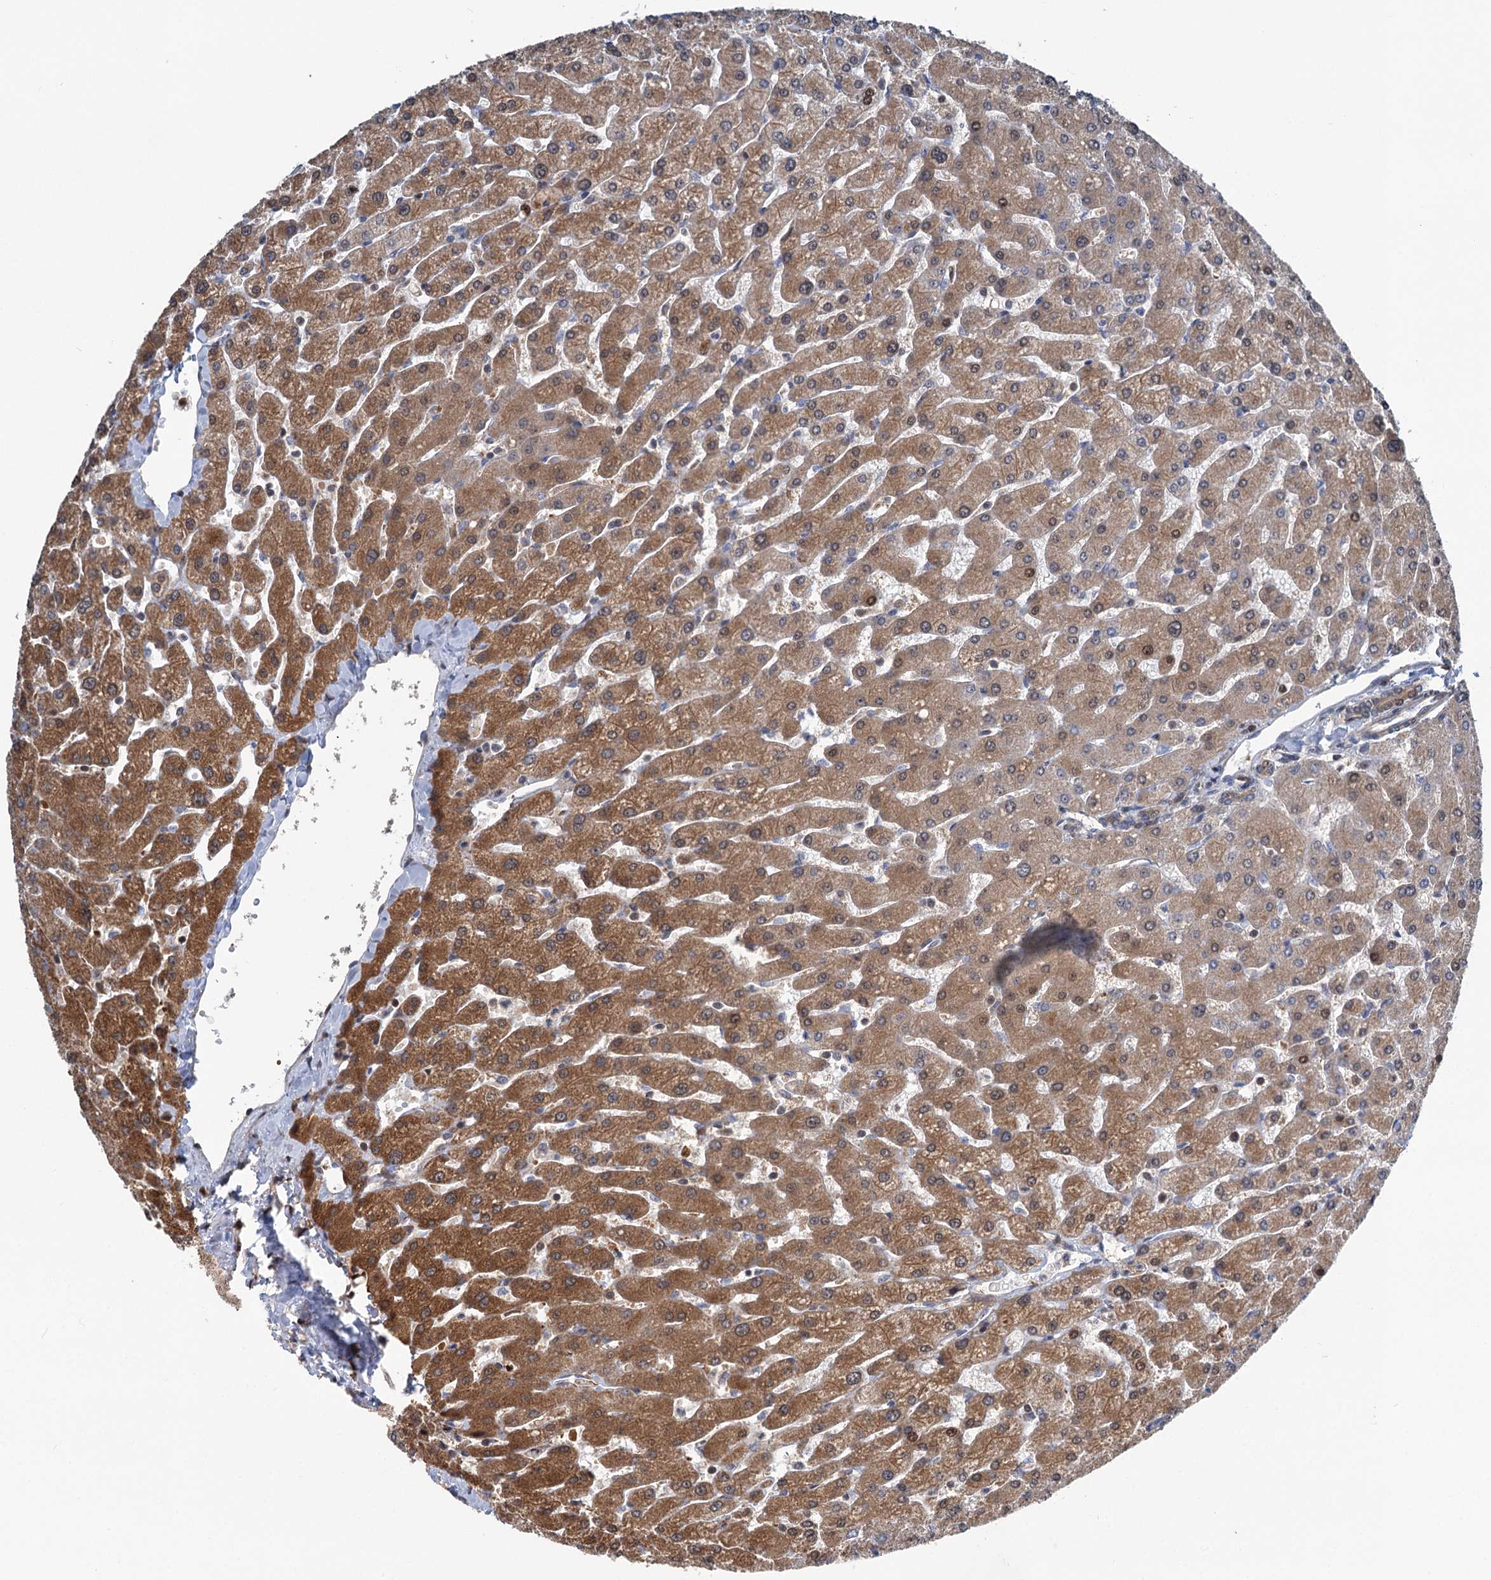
{"staining": {"intensity": "moderate", "quantity": "25%-75%", "location": "cytoplasmic/membranous,nuclear"}, "tissue": "liver", "cell_type": "Cholangiocytes", "image_type": "normal", "snomed": [{"axis": "morphology", "description": "Normal tissue, NOS"}, {"axis": "topography", "description": "Liver"}], "caption": "Immunohistochemistry histopathology image of normal liver: liver stained using IHC demonstrates medium levels of moderate protein expression localized specifically in the cytoplasmic/membranous,nuclear of cholangiocytes, appearing as a cytoplasmic/membranous,nuclear brown color.", "gene": "GPBP1", "patient": {"sex": "male", "age": 55}}